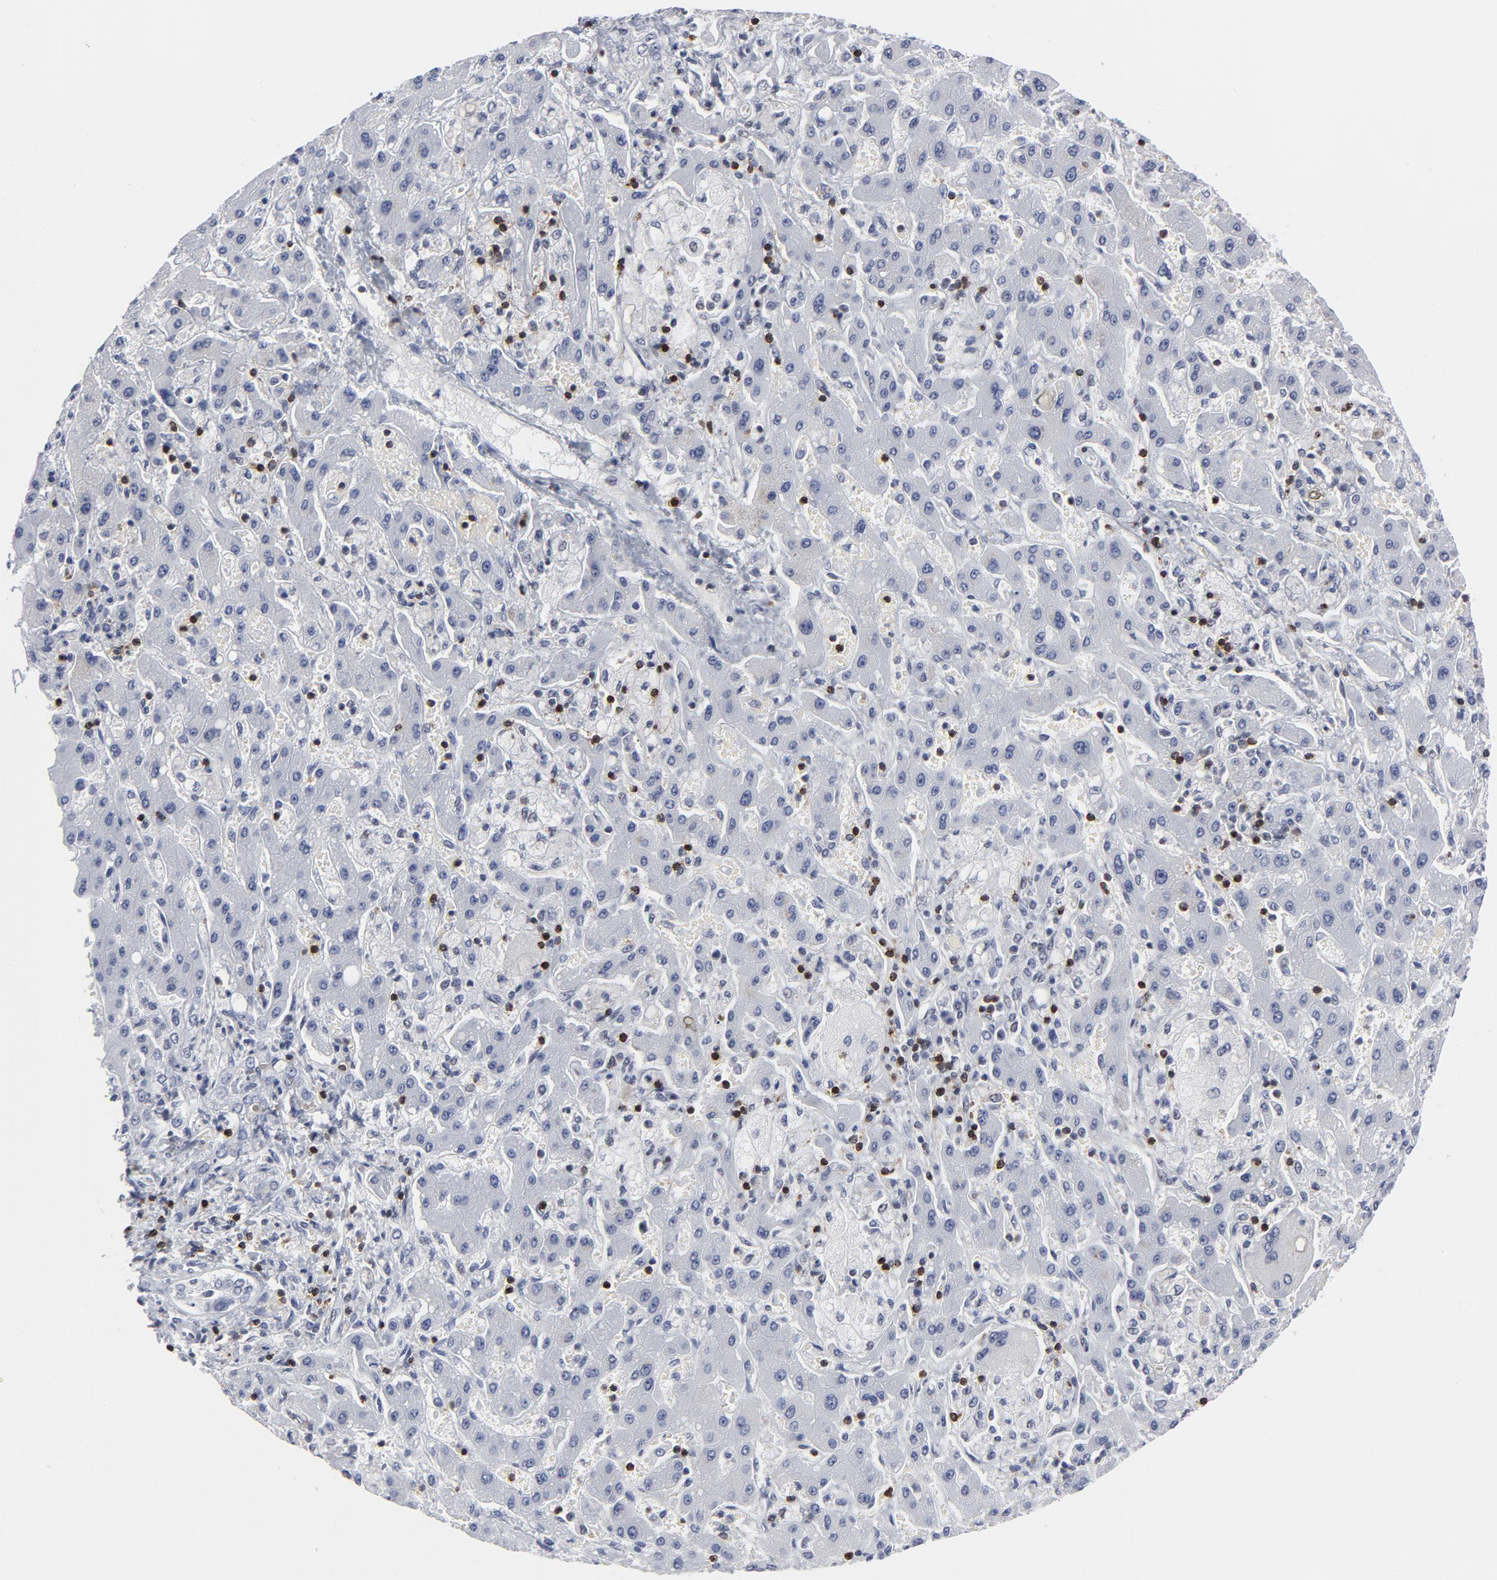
{"staining": {"intensity": "negative", "quantity": "none", "location": "none"}, "tissue": "liver cancer", "cell_type": "Tumor cells", "image_type": "cancer", "snomed": [{"axis": "morphology", "description": "Cholangiocarcinoma"}, {"axis": "topography", "description": "Liver"}], "caption": "IHC histopathology image of human liver cancer (cholangiocarcinoma) stained for a protein (brown), which shows no positivity in tumor cells.", "gene": "CD2", "patient": {"sex": "male", "age": 50}}